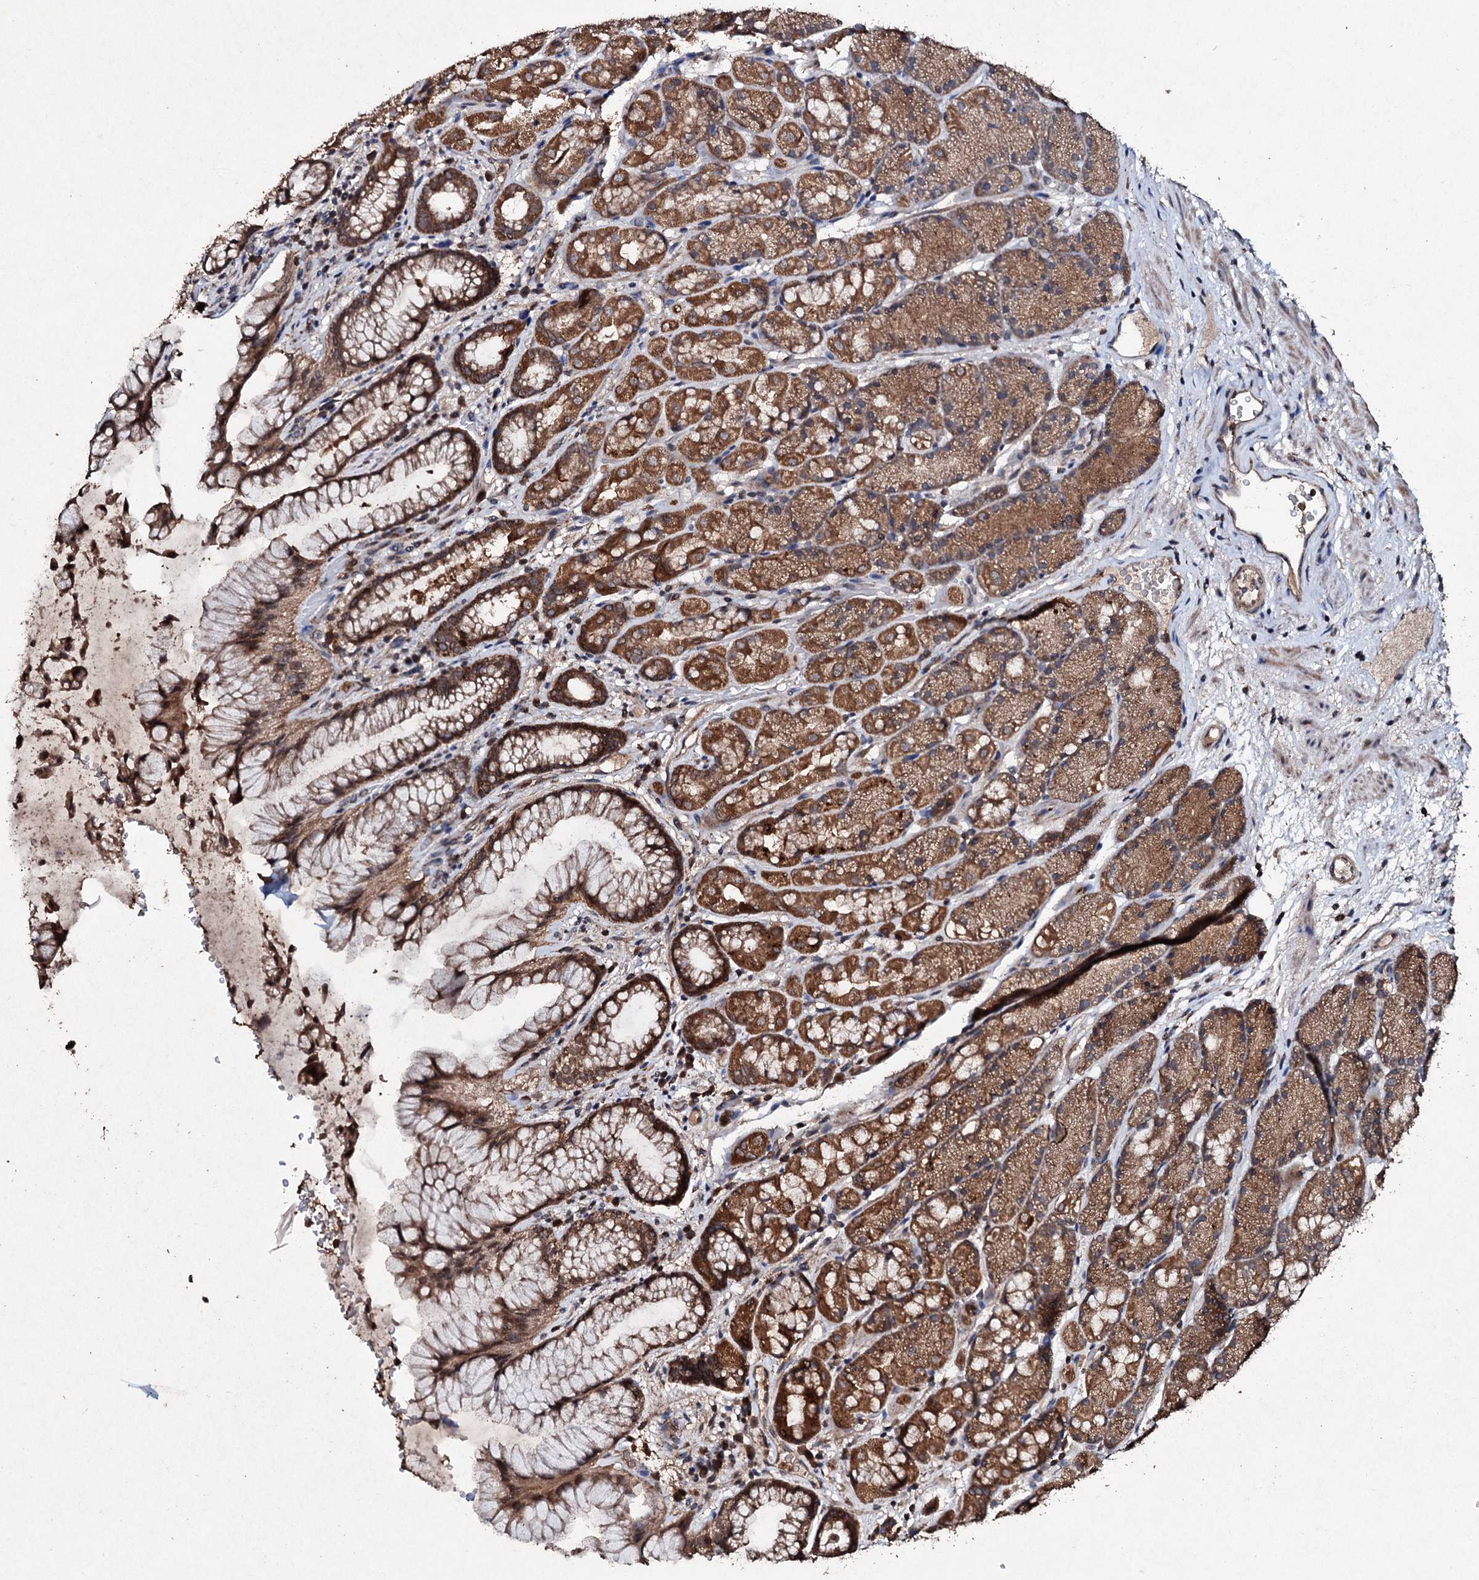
{"staining": {"intensity": "strong", "quantity": ">75%", "location": "cytoplasmic/membranous"}, "tissue": "stomach", "cell_type": "Glandular cells", "image_type": "normal", "snomed": [{"axis": "morphology", "description": "Normal tissue, NOS"}, {"axis": "topography", "description": "Stomach"}], "caption": "Glandular cells demonstrate strong cytoplasmic/membranous positivity in about >75% of cells in unremarkable stomach. (Brightfield microscopy of DAB IHC at high magnification).", "gene": "SDHAF2", "patient": {"sex": "male", "age": 63}}